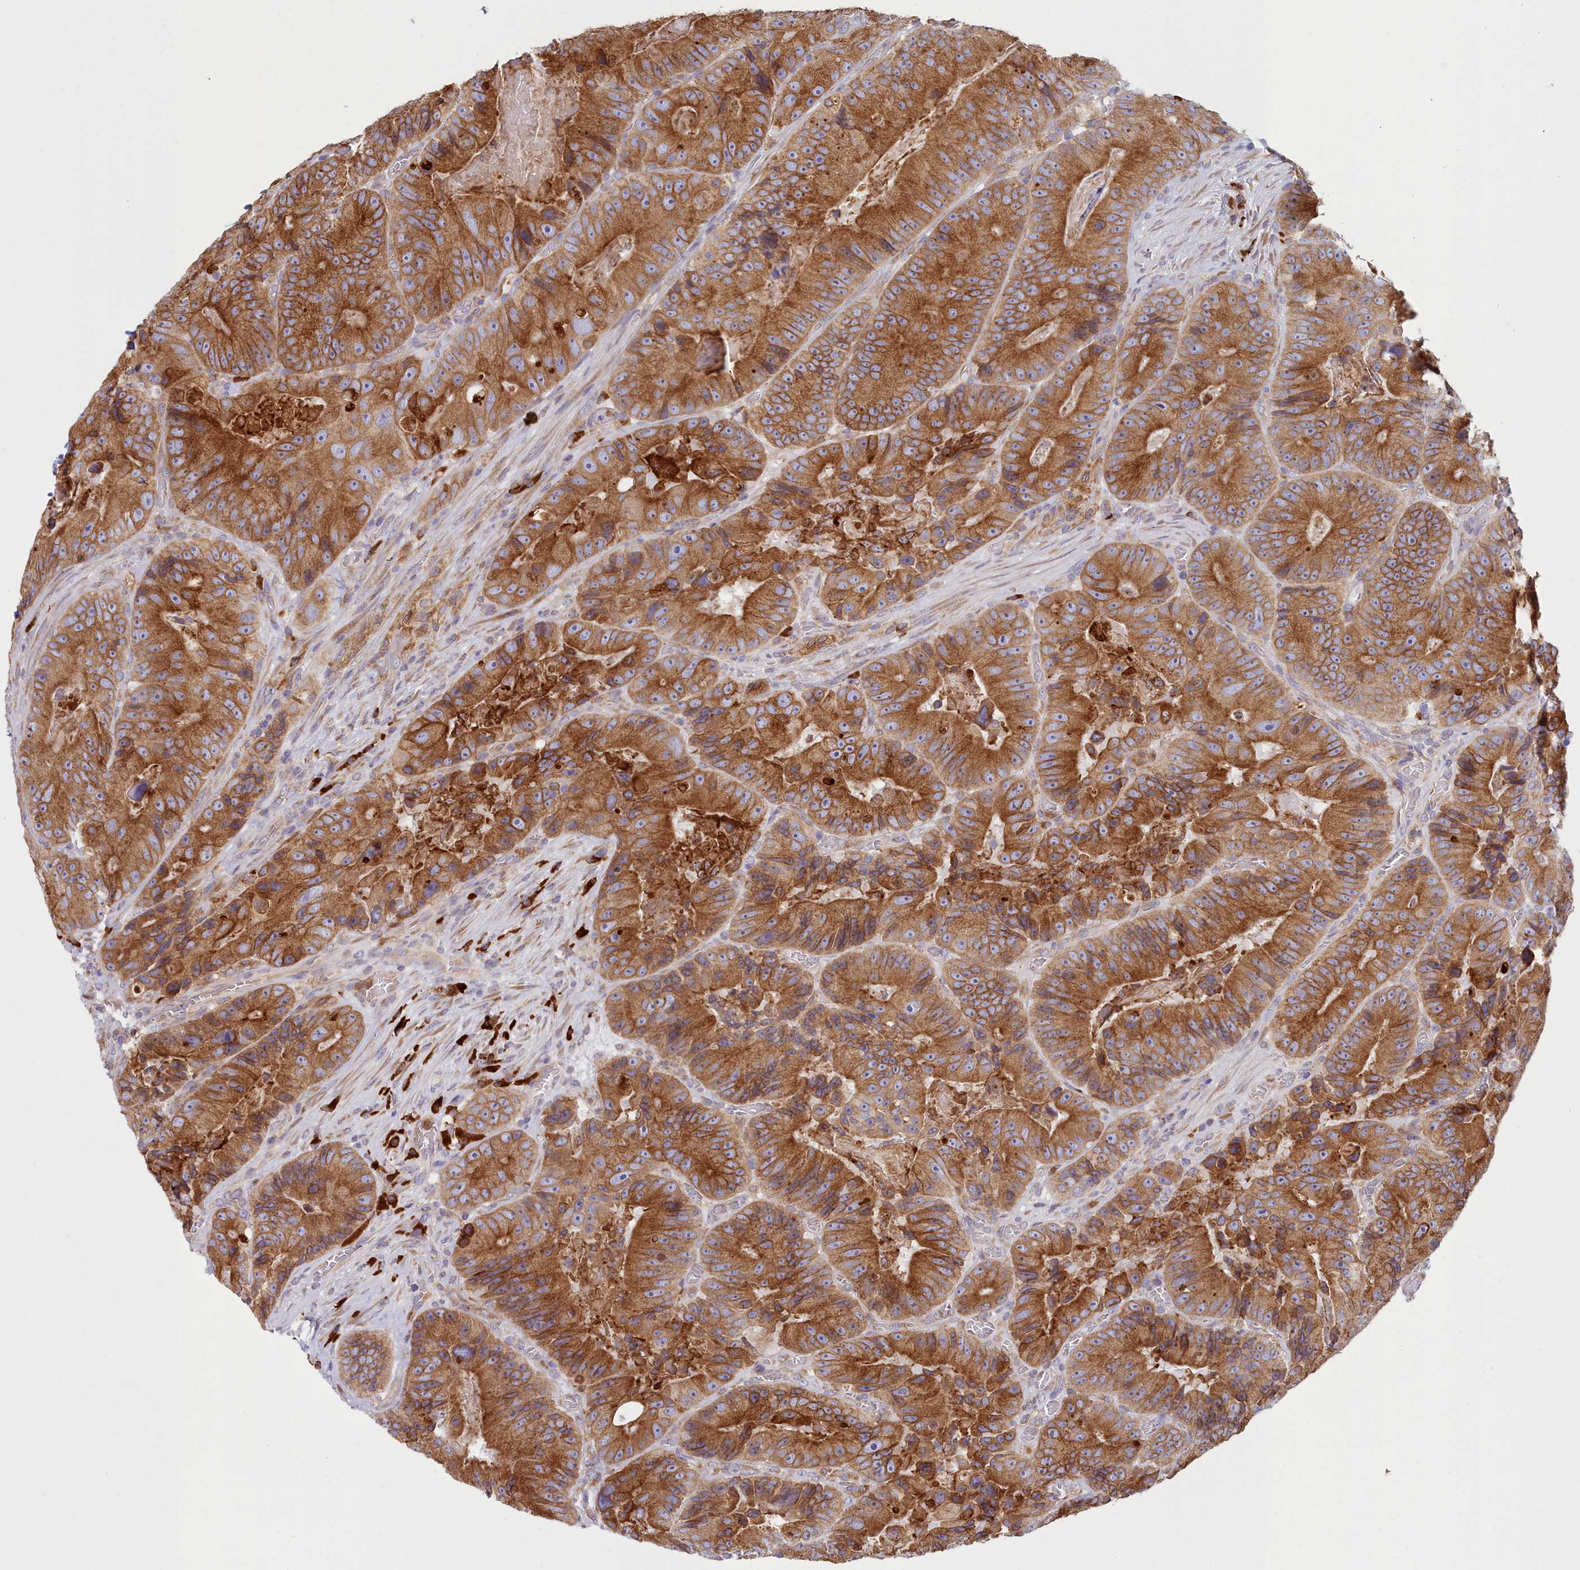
{"staining": {"intensity": "strong", "quantity": ">75%", "location": "cytoplasmic/membranous"}, "tissue": "colorectal cancer", "cell_type": "Tumor cells", "image_type": "cancer", "snomed": [{"axis": "morphology", "description": "Adenocarcinoma, NOS"}, {"axis": "topography", "description": "Colon"}], "caption": "A brown stain highlights strong cytoplasmic/membranous expression of a protein in human adenocarcinoma (colorectal) tumor cells. The protein of interest is shown in brown color, while the nuclei are stained blue.", "gene": "HM13", "patient": {"sex": "female", "age": 86}}